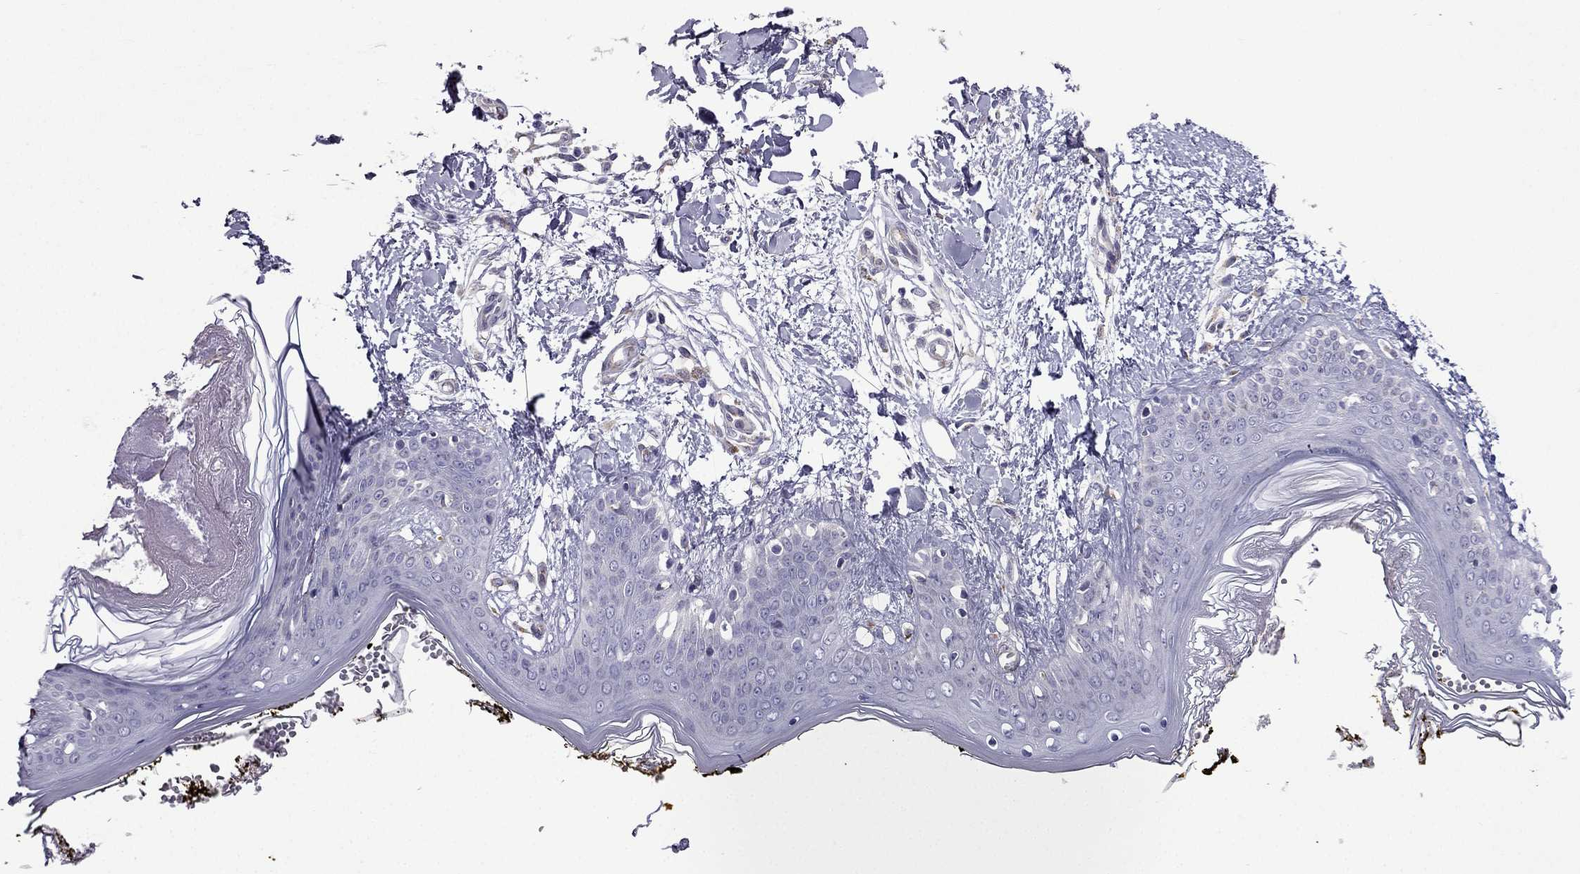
{"staining": {"intensity": "negative", "quantity": "none", "location": "none"}, "tissue": "skin", "cell_type": "Fibroblasts", "image_type": "normal", "snomed": [{"axis": "morphology", "description": "Normal tissue, NOS"}, {"axis": "topography", "description": "Skin"}], "caption": "DAB (3,3'-diaminobenzidine) immunohistochemical staining of unremarkable skin reveals no significant staining in fibroblasts.", "gene": "IKBIP", "patient": {"sex": "female", "age": 34}}